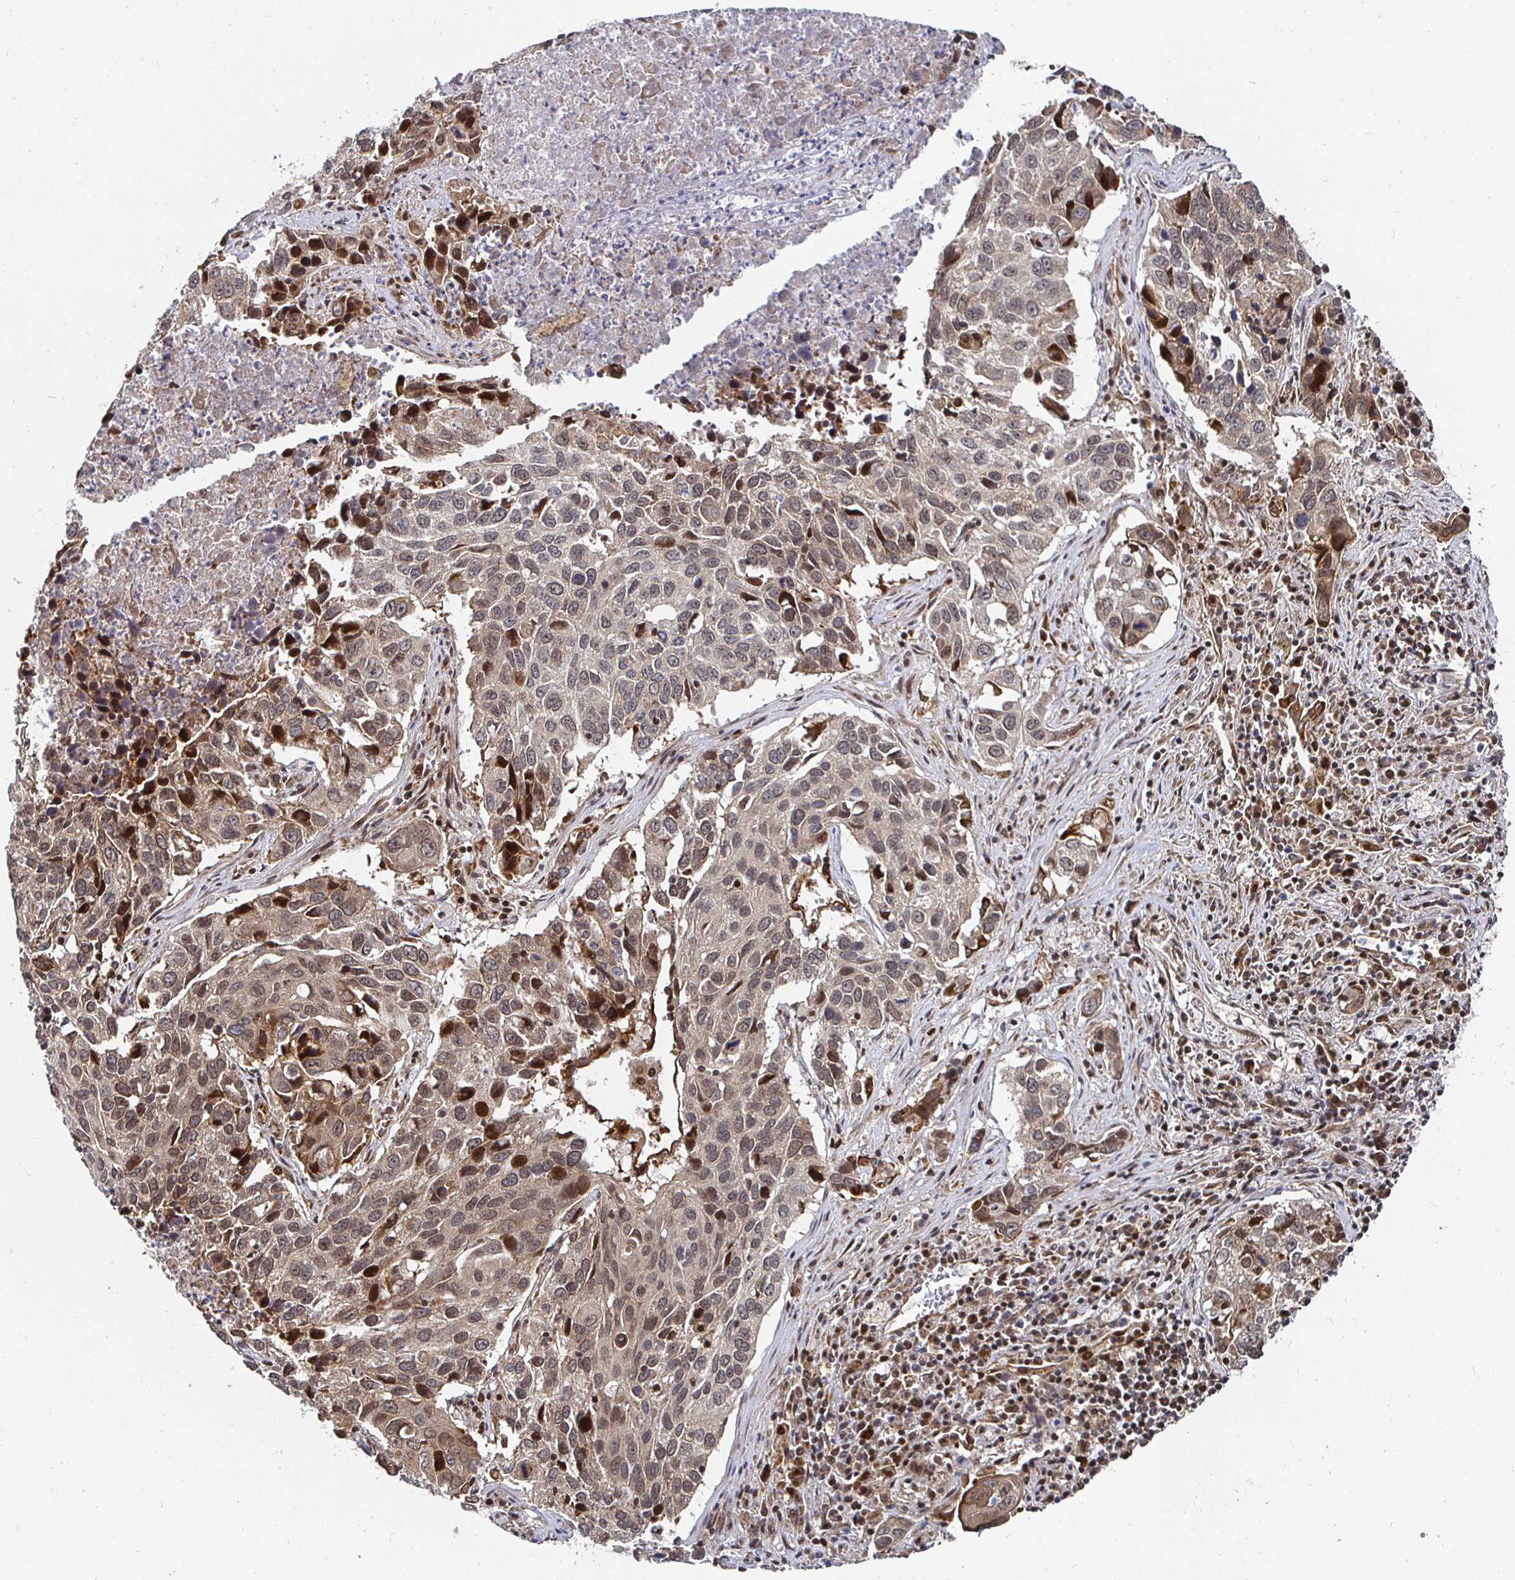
{"staining": {"intensity": "moderate", "quantity": "25%-75%", "location": "cytoplasmic/membranous,nuclear"}, "tissue": "lung cancer", "cell_type": "Tumor cells", "image_type": "cancer", "snomed": [{"axis": "morphology", "description": "Squamous cell carcinoma, NOS"}, {"axis": "topography", "description": "Lung"}], "caption": "DAB (3,3'-diaminobenzidine) immunohistochemical staining of human lung squamous cell carcinoma shows moderate cytoplasmic/membranous and nuclear protein positivity in about 25%-75% of tumor cells. (DAB (3,3'-diaminobenzidine) = brown stain, brightfield microscopy at high magnification).", "gene": "TBKBP1", "patient": {"sex": "female", "age": 61}}